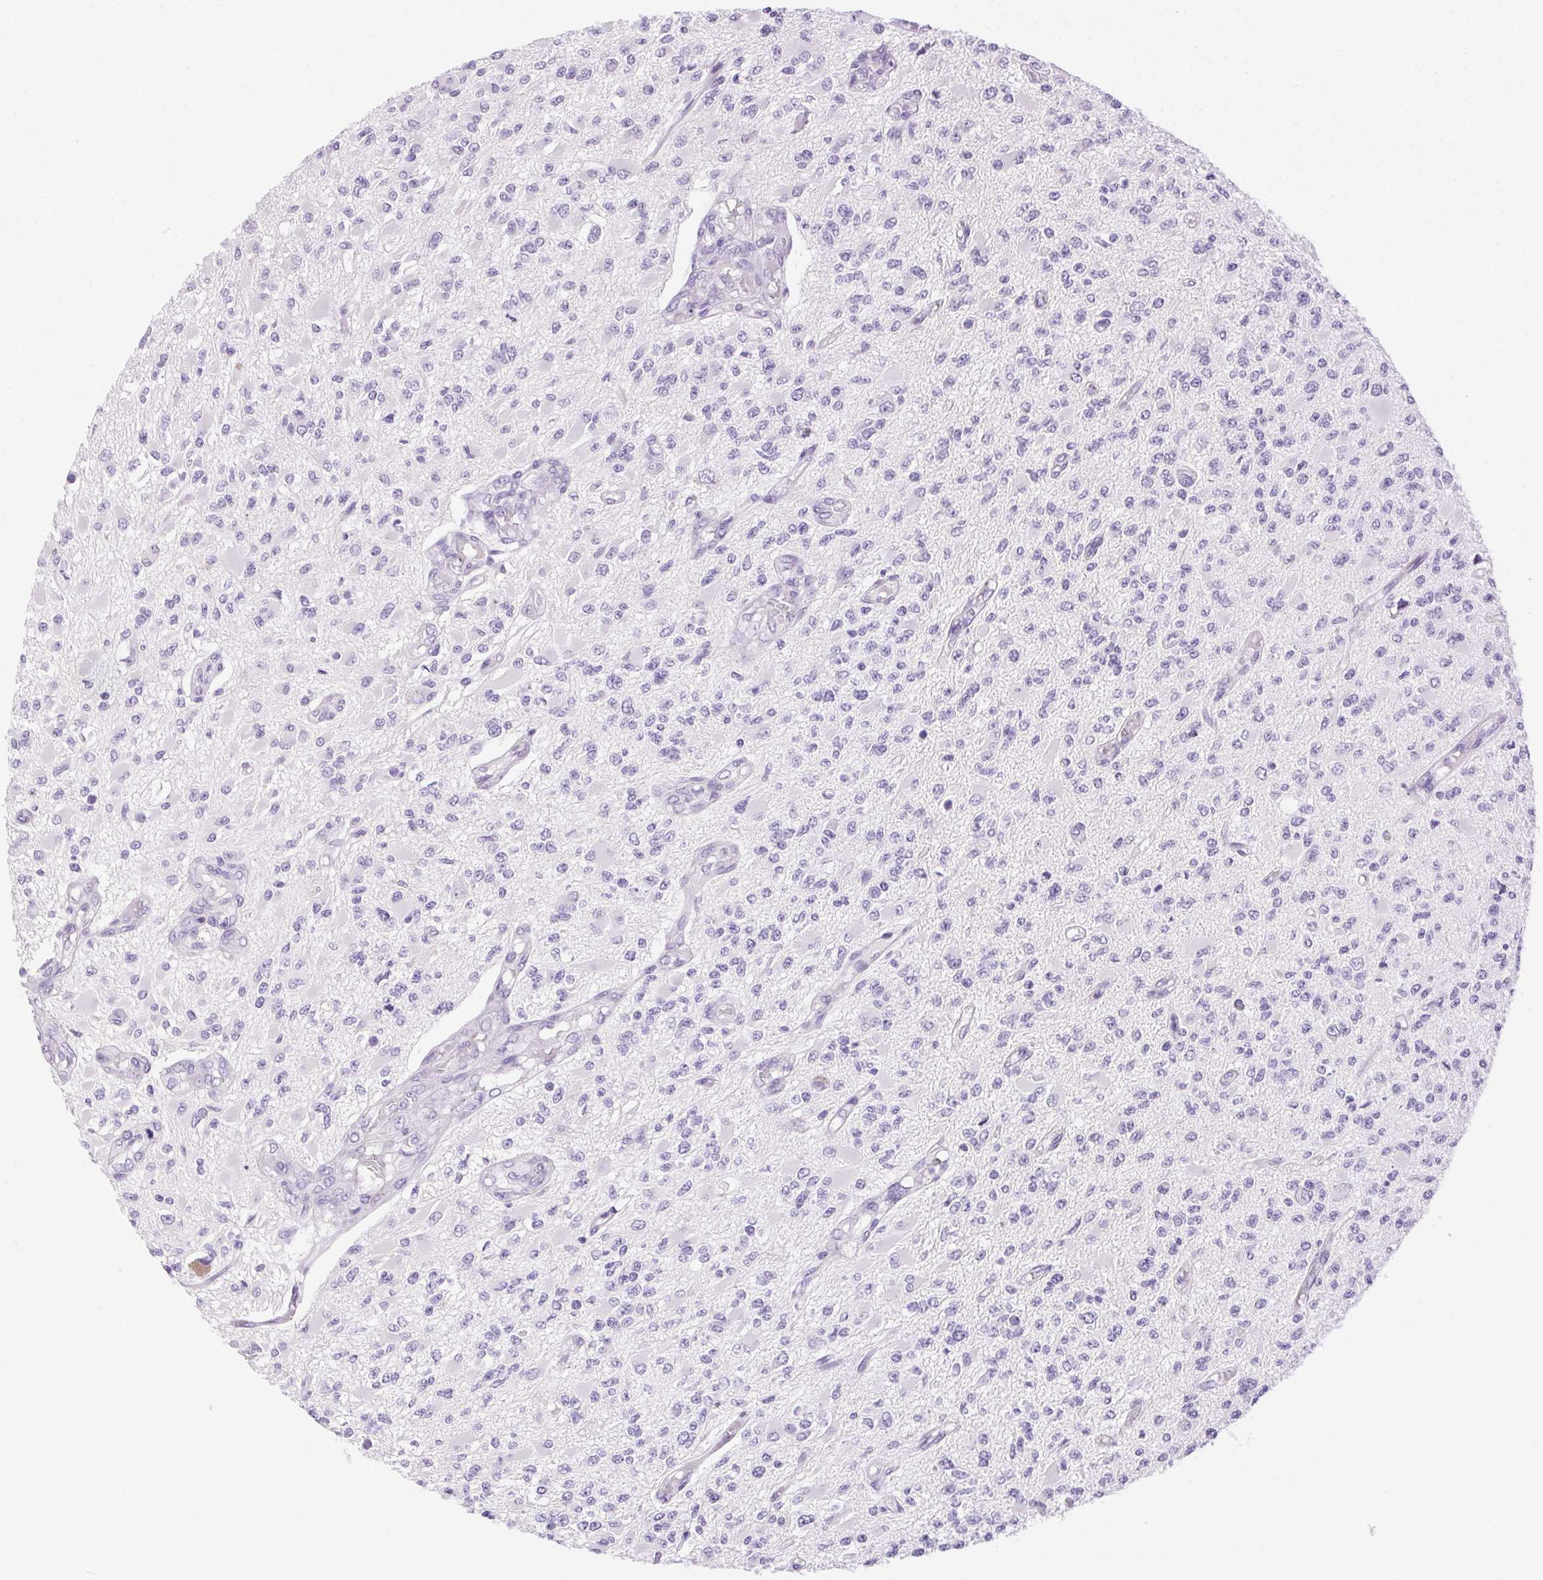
{"staining": {"intensity": "negative", "quantity": "none", "location": "none"}, "tissue": "glioma", "cell_type": "Tumor cells", "image_type": "cancer", "snomed": [{"axis": "morphology", "description": "Glioma, malignant, High grade"}, {"axis": "topography", "description": "Brain"}], "caption": "Immunohistochemical staining of human malignant high-grade glioma demonstrates no significant expression in tumor cells.", "gene": "SHCBP1L", "patient": {"sex": "female", "age": 63}}